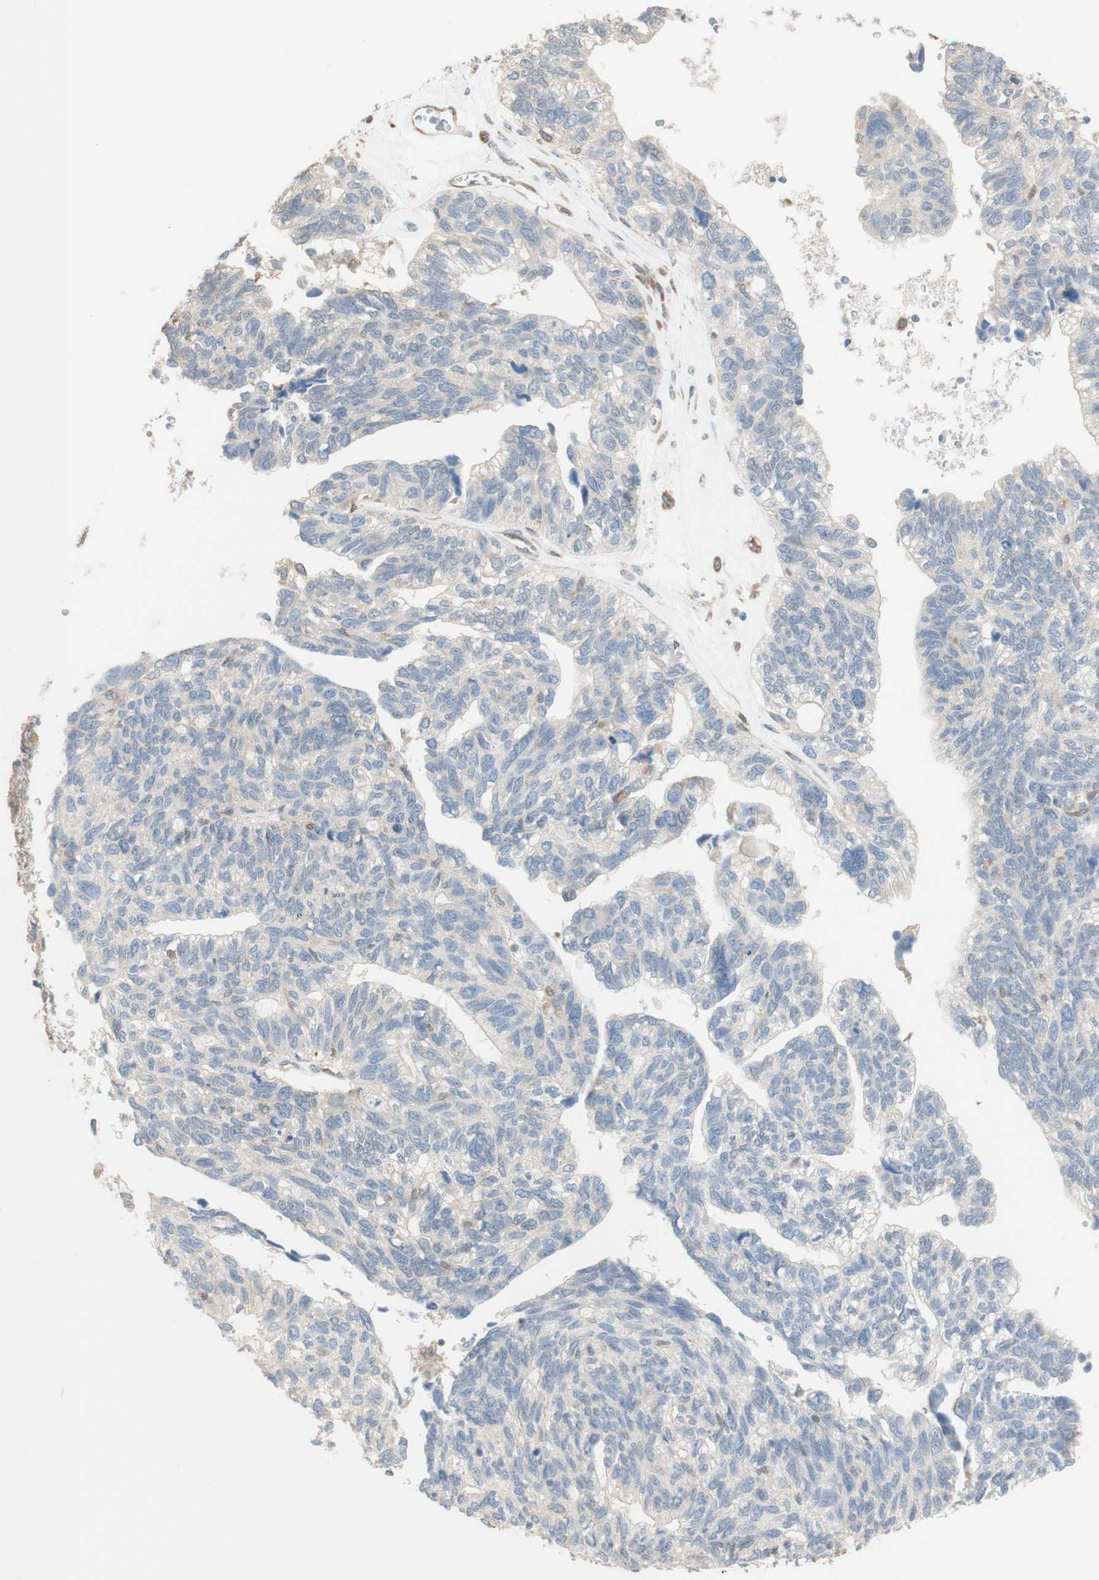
{"staining": {"intensity": "negative", "quantity": "none", "location": "none"}, "tissue": "ovarian cancer", "cell_type": "Tumor cells", "image_type": "cancer", "snomed": [{"axis": "morphology", "description": "Cystadenocarcinoma, serous, NOS"}, {"axis": "topography", "description": "Ovary"}], "caption": "Immunohistochemistry micrograph of neoplastic tissue: ovarian serous cystadenocarcinoma stained with DAB (3,3'-diaminobenzidine) displays no significant protein expression in tumor cells.", "gene": "COMT", "patient": {"sex": "female", "age": 79}}